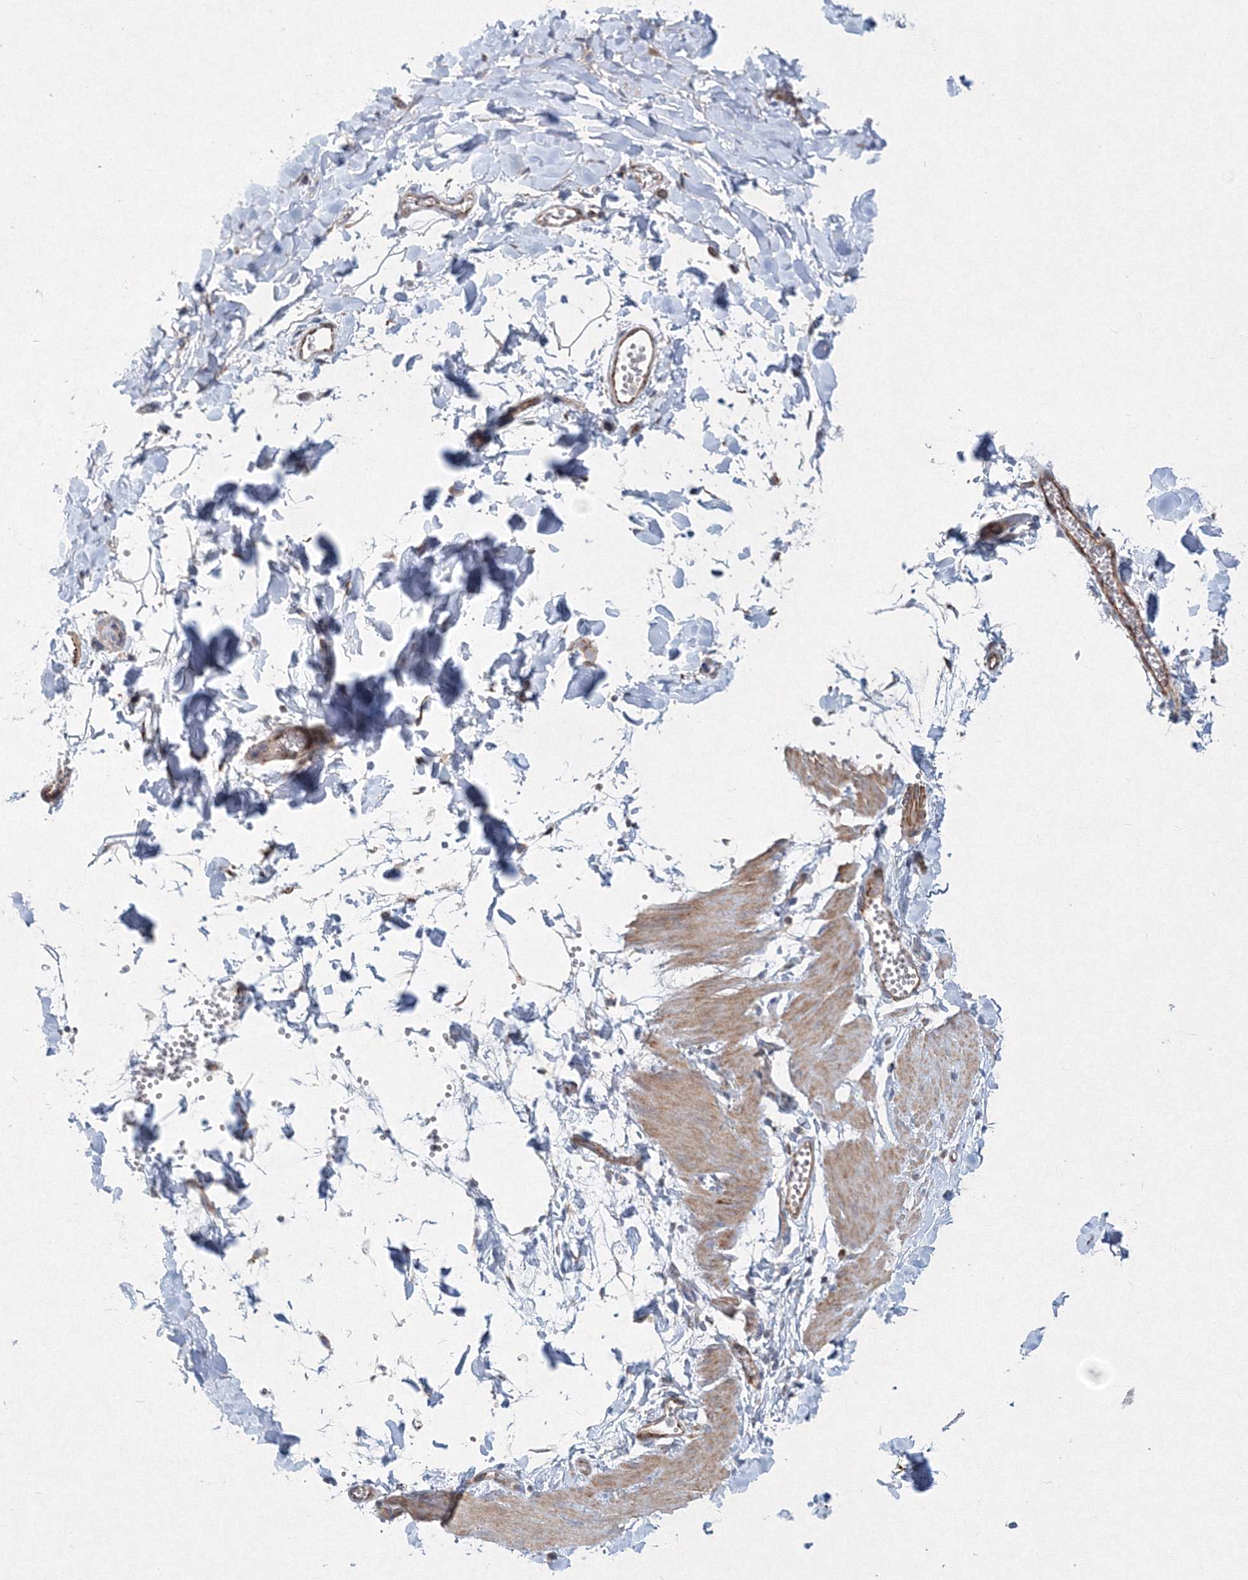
{"staining": {"intensity": "weak", "quantity": "<25%", "location": "cytoplasmic/membranous"}, "tissue": "adipose tissue", "cell_type": "Adipocytes", "image_type": "normal", "snomed": [{"axis": "morphology", "description": "Normal tissue, NOS"}, {"axis": "topography", "description": "Gallbladder"}, {"axis": "topography", "description": "Peripheral nerve tissue"}], "caption": "Histopathology image shows no protein staining in adipocytes of benign adipose tissue.", "gene": "WDR49", "patient": {"sex": "male", "age": 38}}